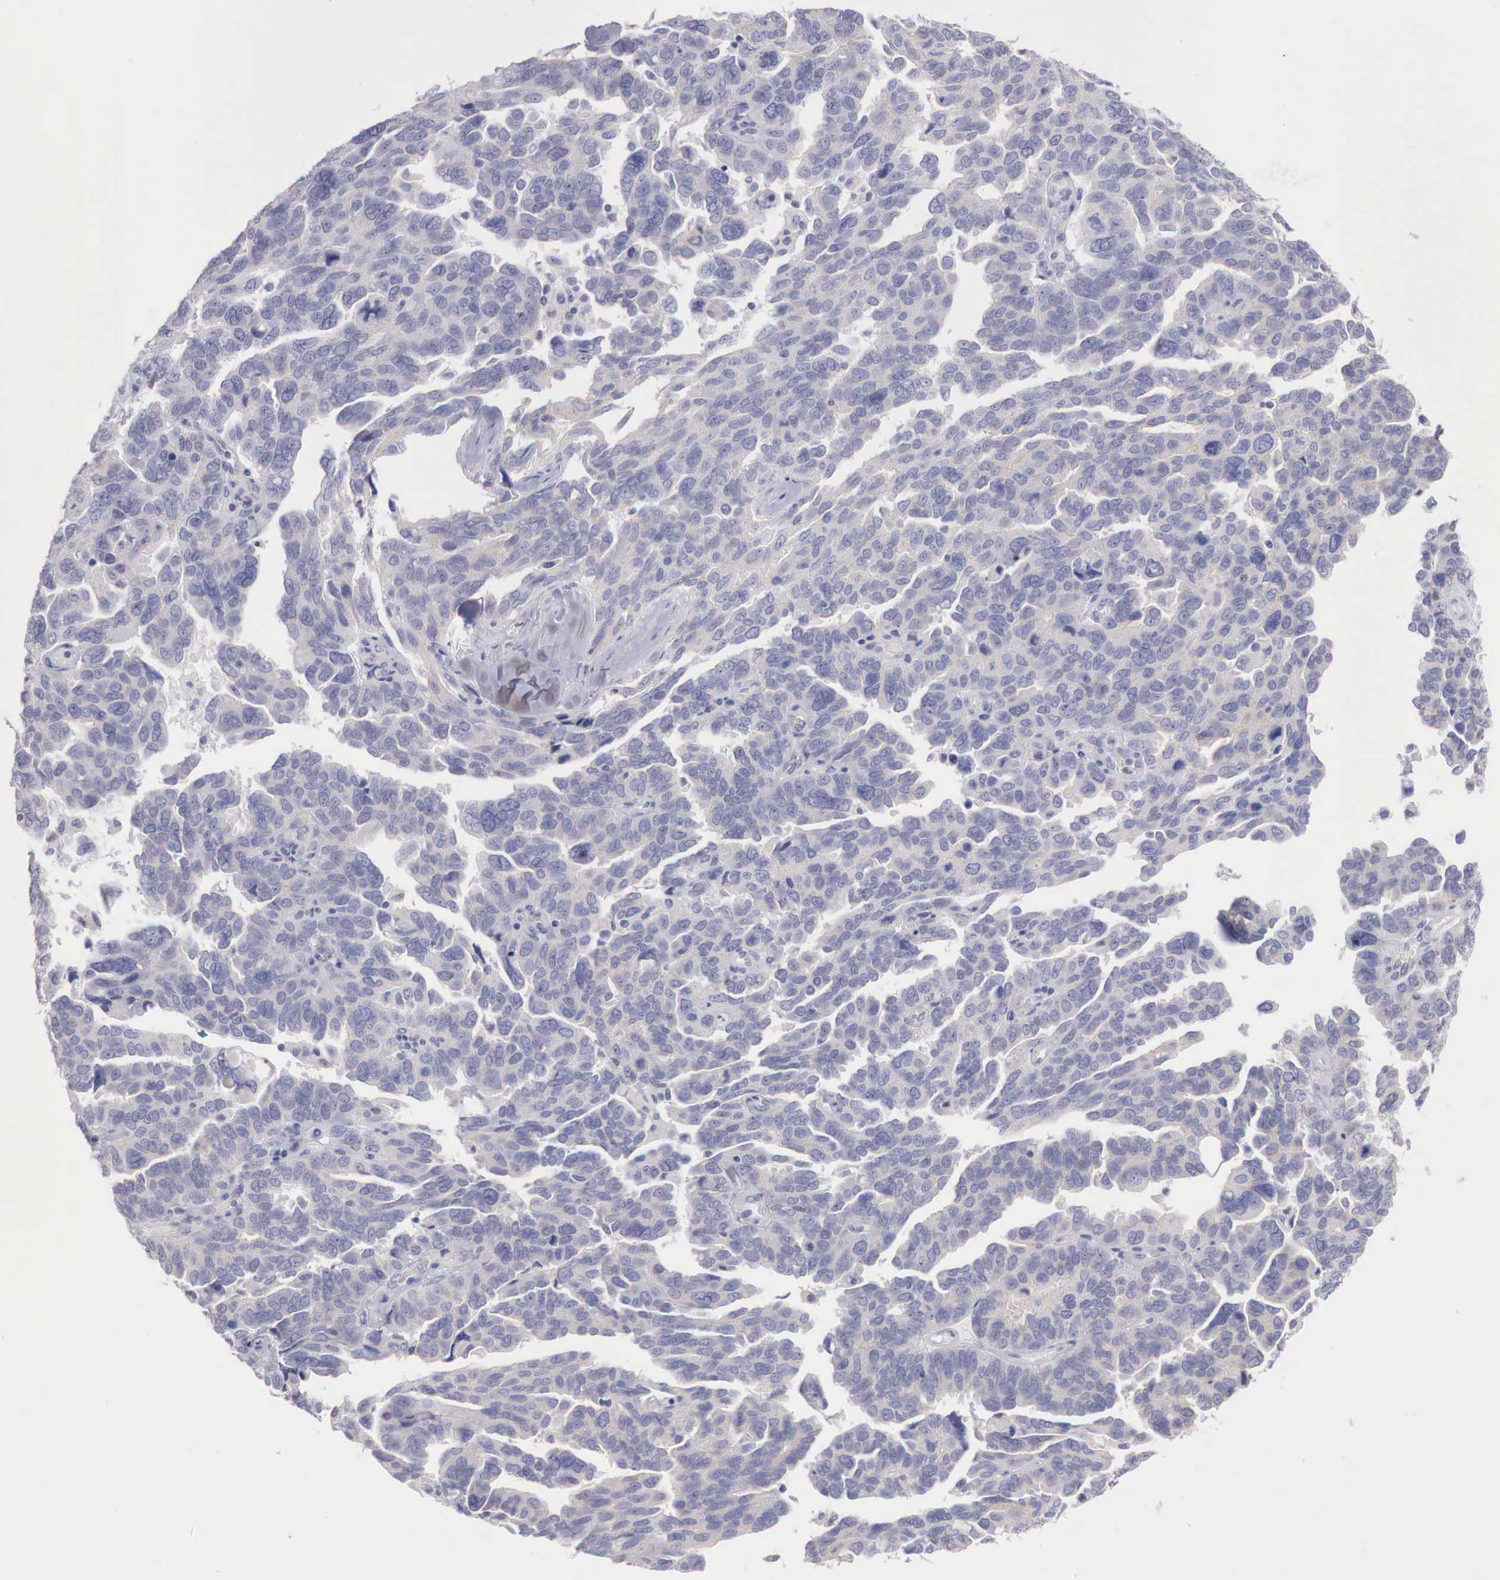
{"staining": {"intensity": "negative", "quantity": "none", "location": "none"}, "tissue": "ovarian cancer", "cell_type": "Tumor cells", "image_type": "cancer", "snomed": [{"axis": "morphology", "description": "Cystadenocarcinoma, serous, NOS"}, {"axis": "topography", "description": "Ovary"}], "caption": "The image displays no significant expression in tumor cells of serous cystadenocarcinoma (ovarian).", "gene": "TRIM13", "patient": {"sex": "female", "age": 64}}